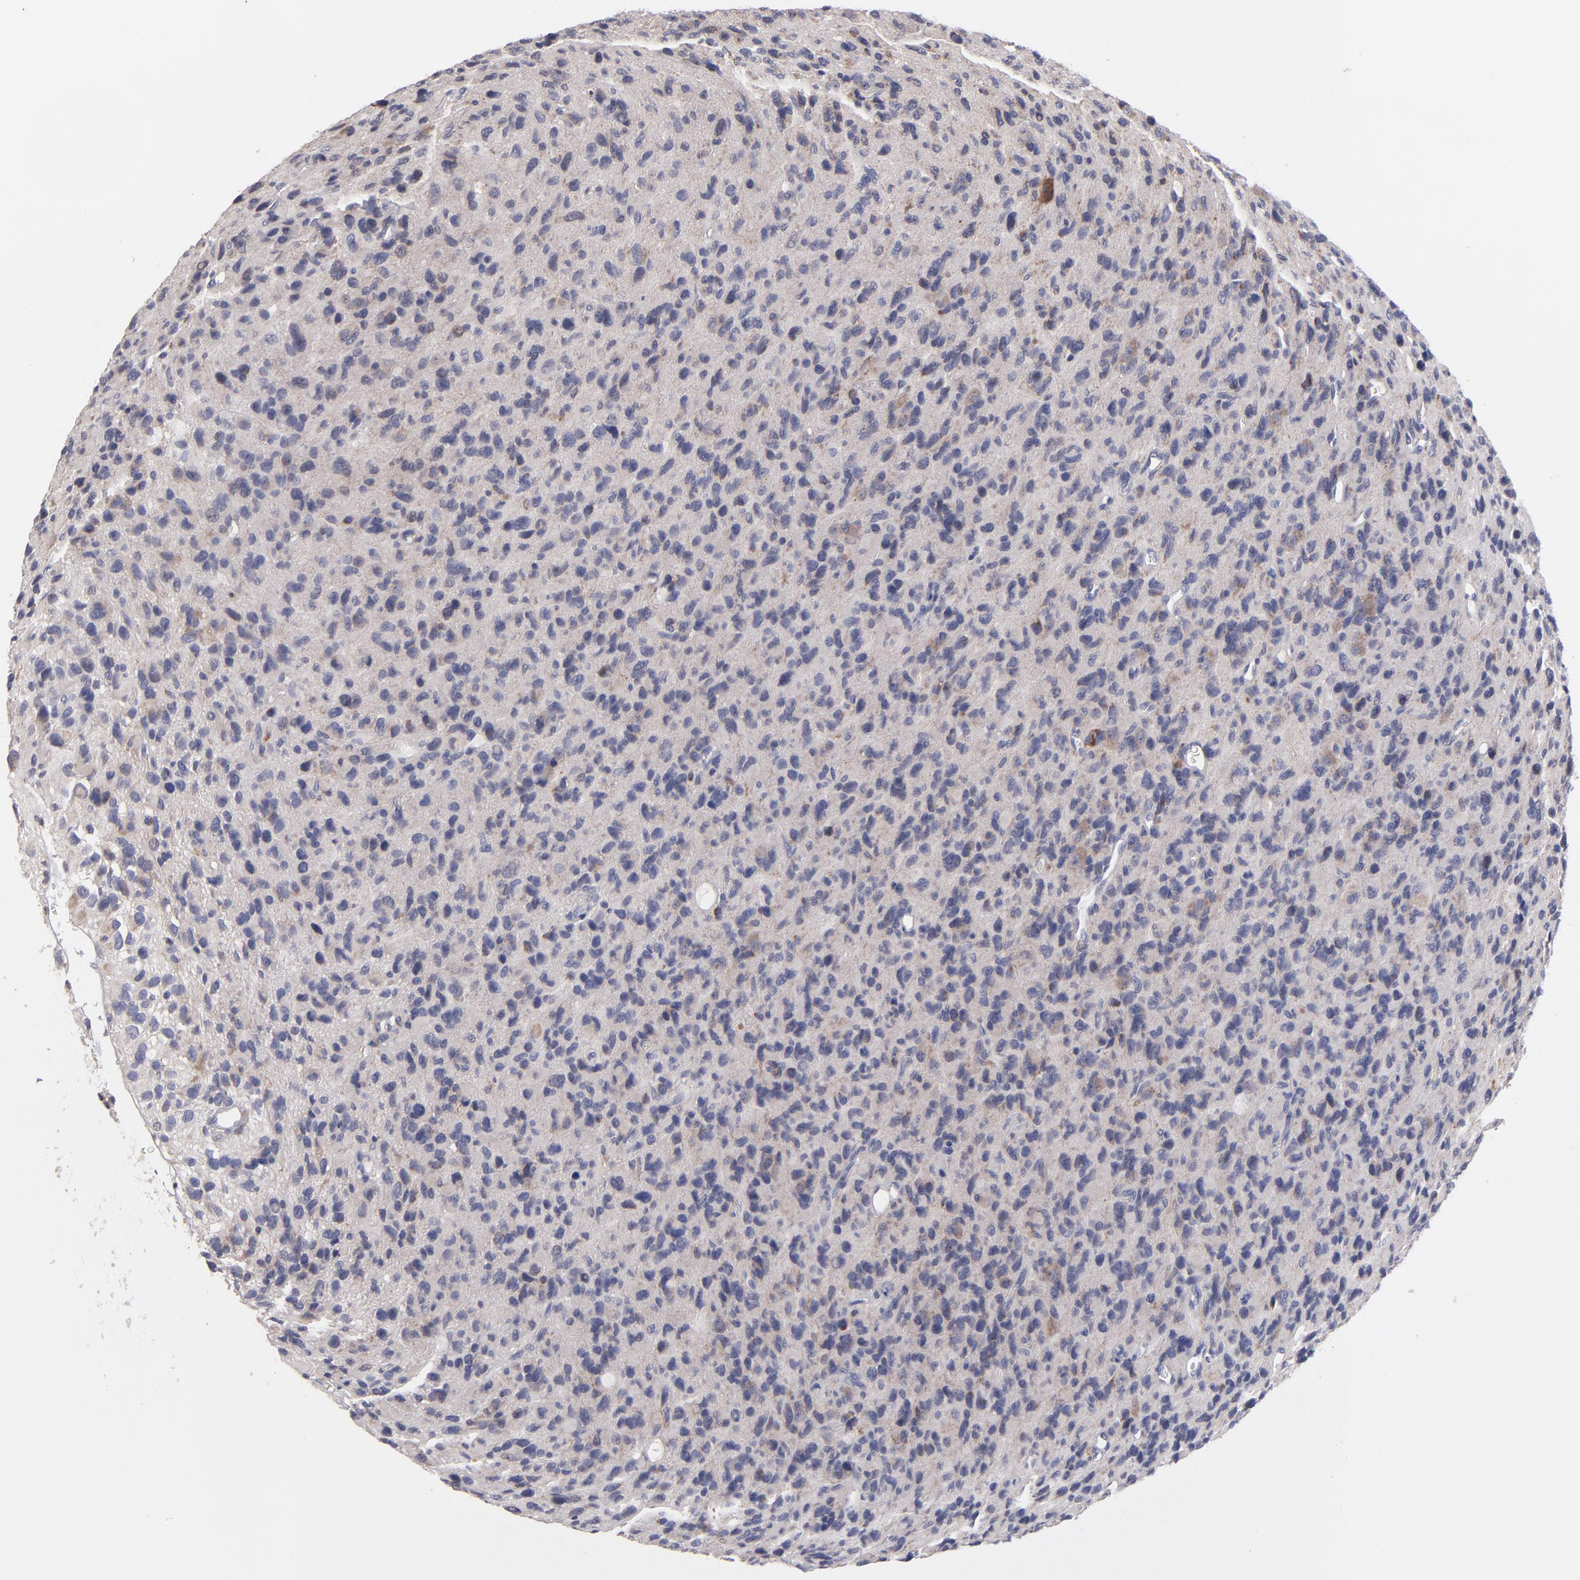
{"staining": {"intensity": "negative", "quantity": "none", "location": "none"}, "tissue": "glioma", "cell_type": "Tumor cells", "image_type": "cancer", "snomed": [{"axis": "morphology", "description": "Glioma, malignant, High grade"}, {"axis": "topography", "description": "Brain"}], "caption": "Image shows no significant protein staining in tumor cells of glioma. The staining is performed using DAB brown chromogen with nuclei counter-stained in using hematoxylin.", "gene": "HCCS", "patient": {"sex": "male", "age": 77}}